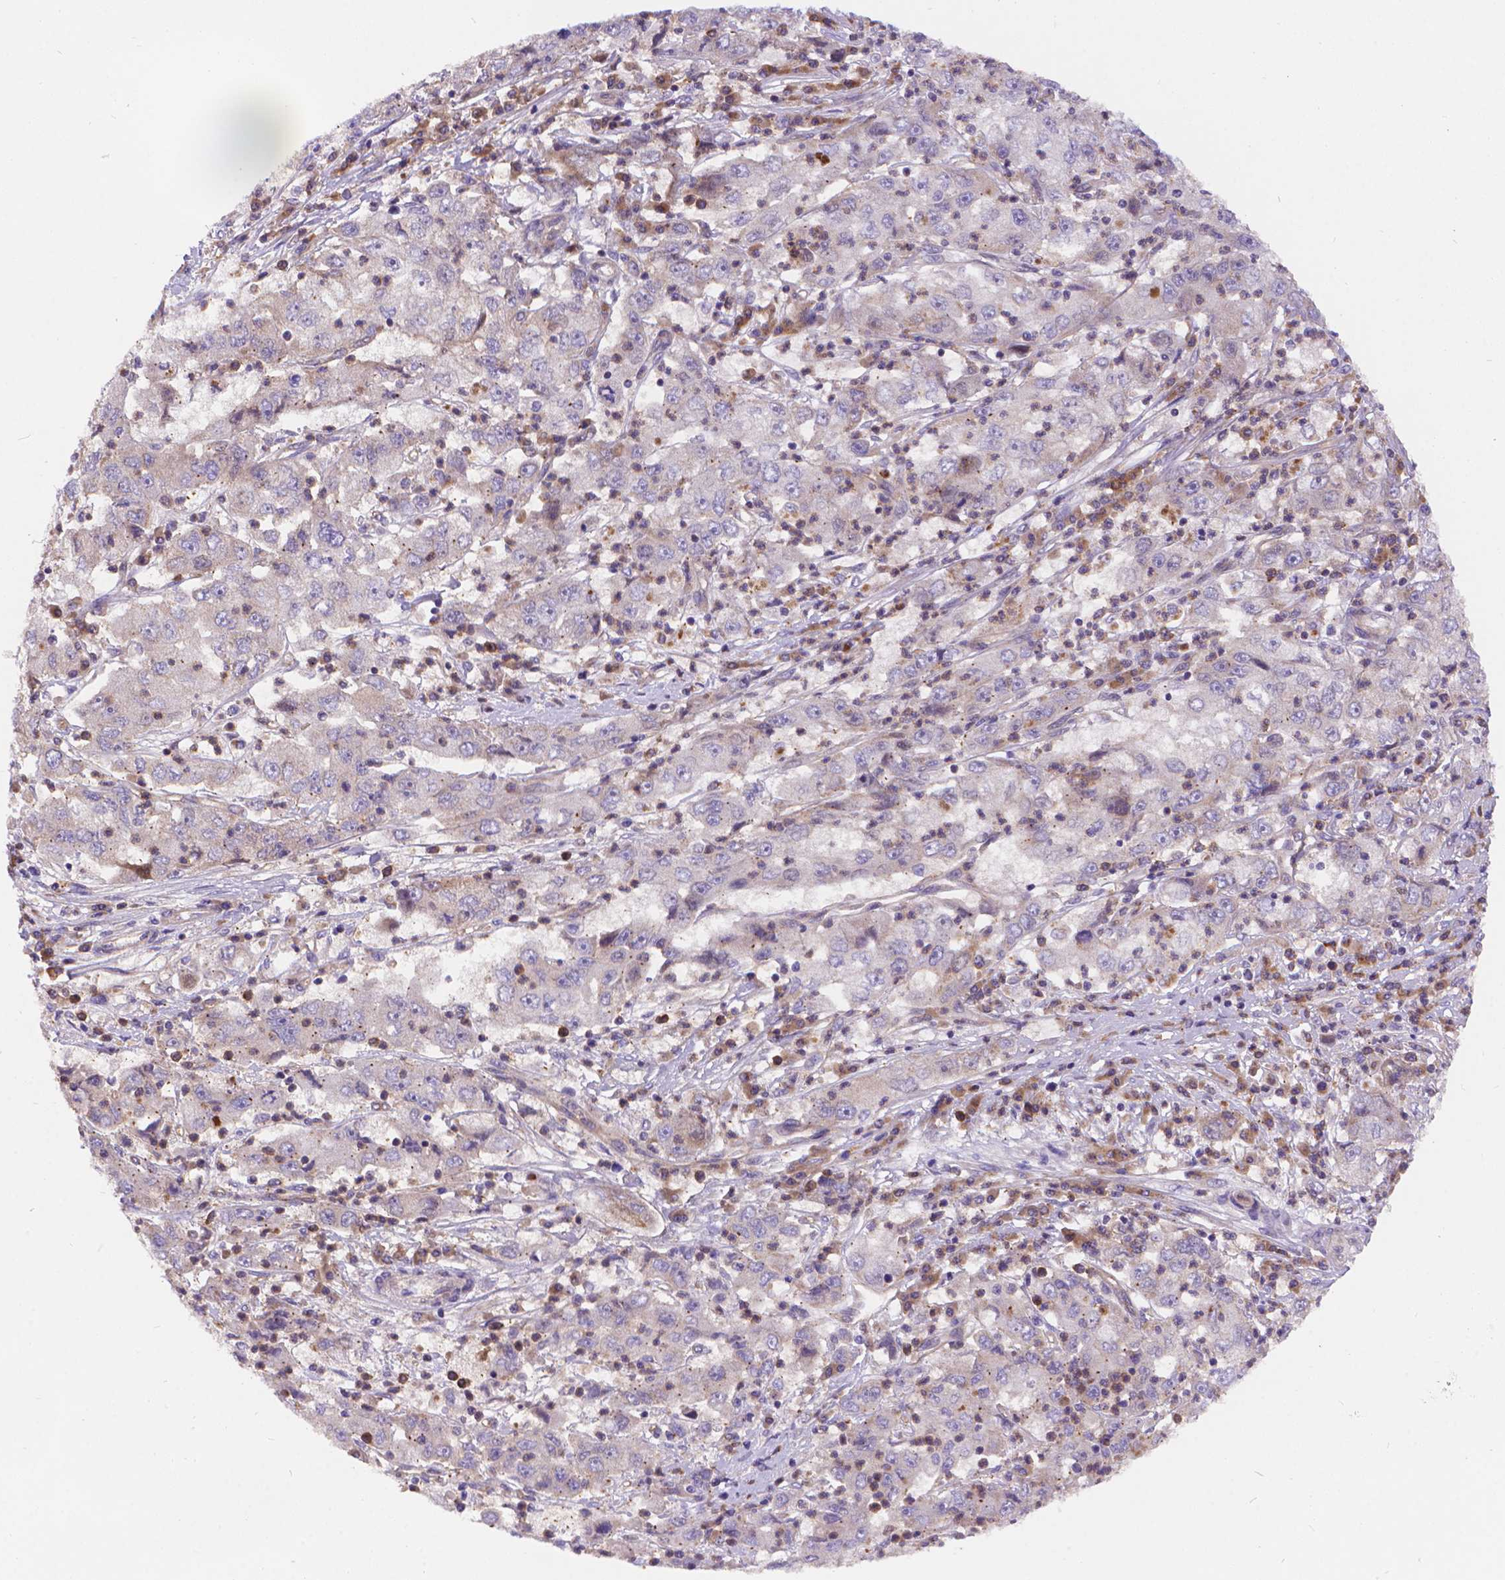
{"staining": {"intensity": "weak", "quantity": "<25%", "location": "cytoplasmic/membranous"}, "tissue": "cervical cancer", "cell_type": "Tumor cells", "image_type": "cancer", "snomed": [{"axis": "morphology", "description": "Squamous cell carcinoma, NOS"}, {"axis": "topography", "description": "Cervix"}], "caption": "This is an immunohistochemistry (IHC) histopathology image of human cervical squamous cell carcinoma. There is no staining in tumor cells.", "gene": "ARAP1", "patient": {"sex": "female", "age": 36}}